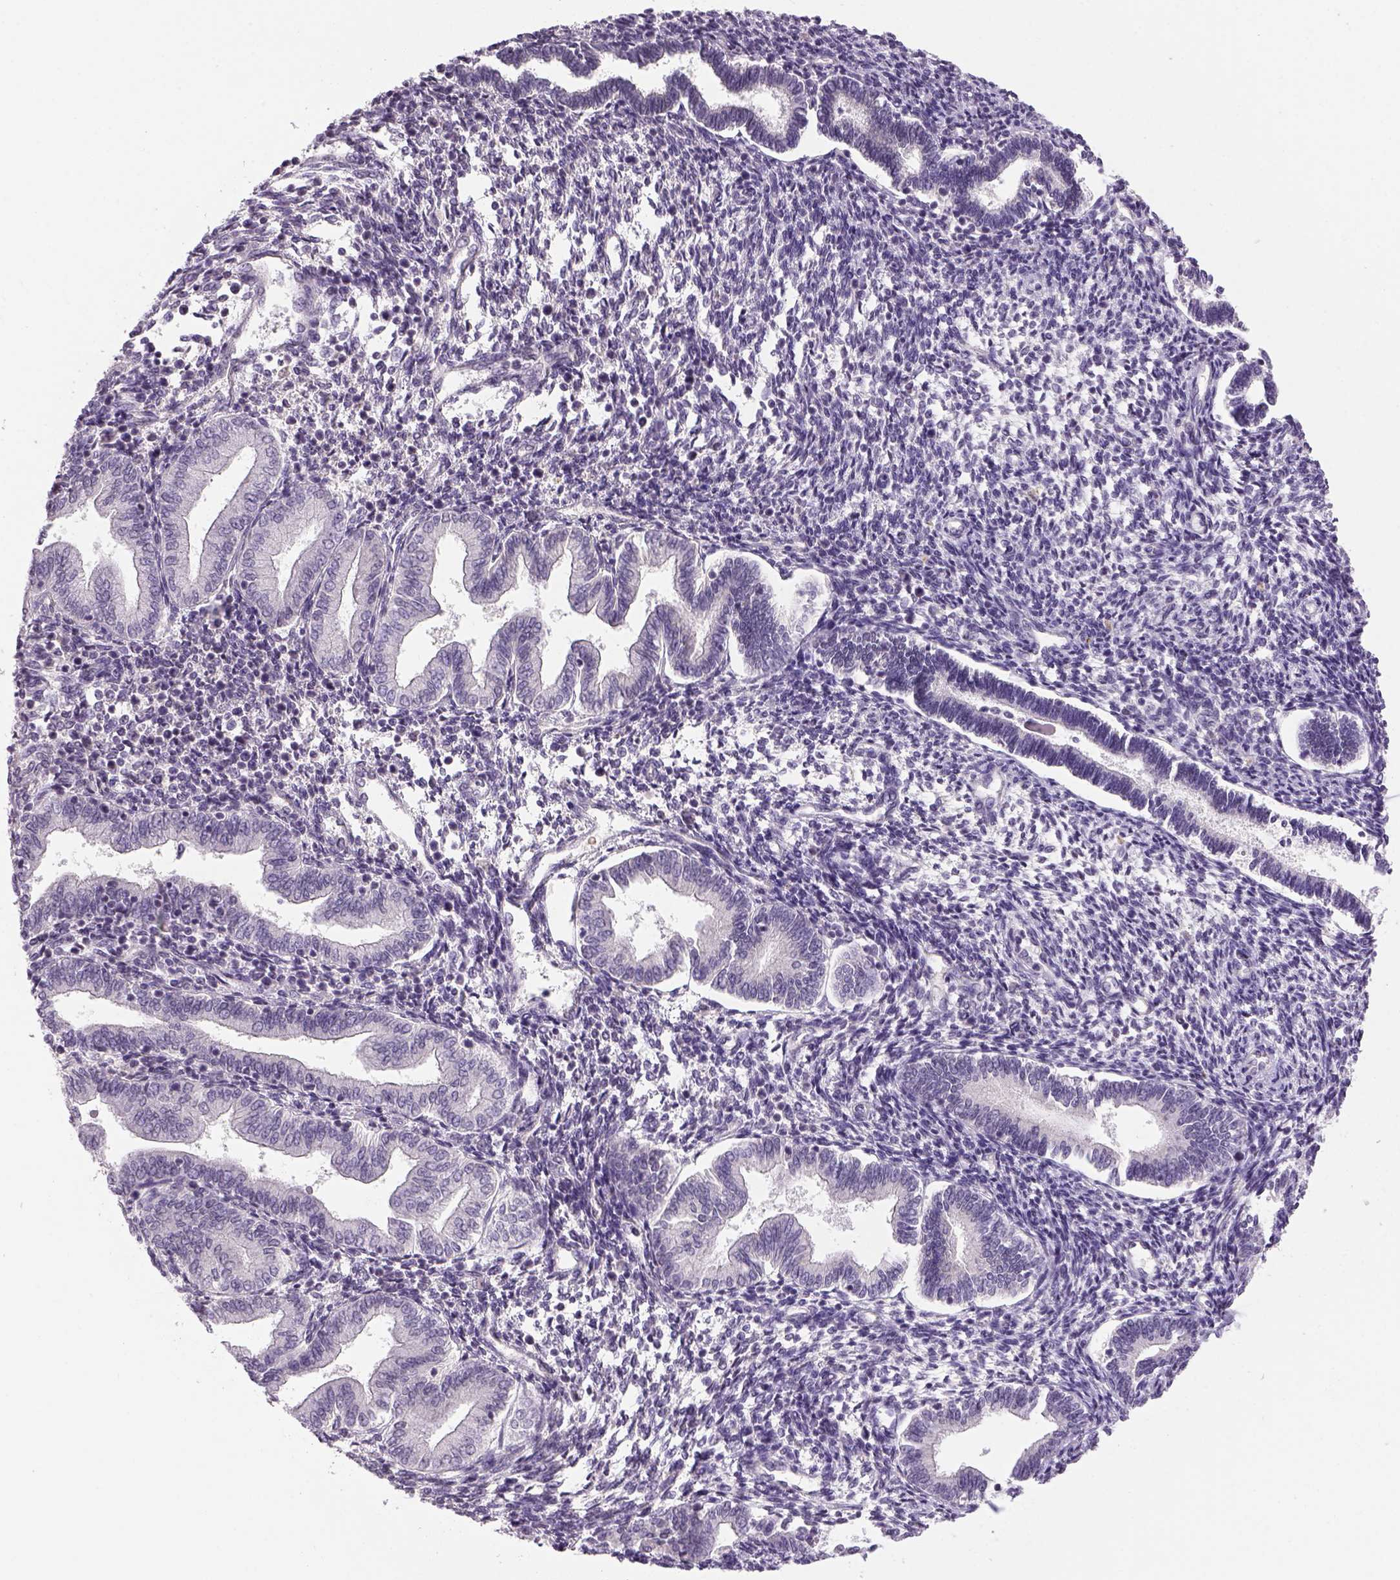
{"staining": {"intensity": "negative", "quantity": "none", "location": "none"}, "tissue": "endometrium", "cell_type": "Cells in endometrial stroma", "image_type": "normal", "snomed": [{"axis": "morphology", "description": "Normal tissue, NOS"}, {"axis": "topography", "description": "Endometrium"}], "caption": "Immunohistochemical staining of unremarkable human endometrium reveals no significant expression in cells in endometrial stroma. Brightfield microscopy of immunohistochemistry (IHC) stained with DAB (3,3'-diaminobenzidine) (brown) and hematoxylin (blue), captured at high magnification.", "gene": "PRRT1", "patient": {"sex": "female", "age": 42}}